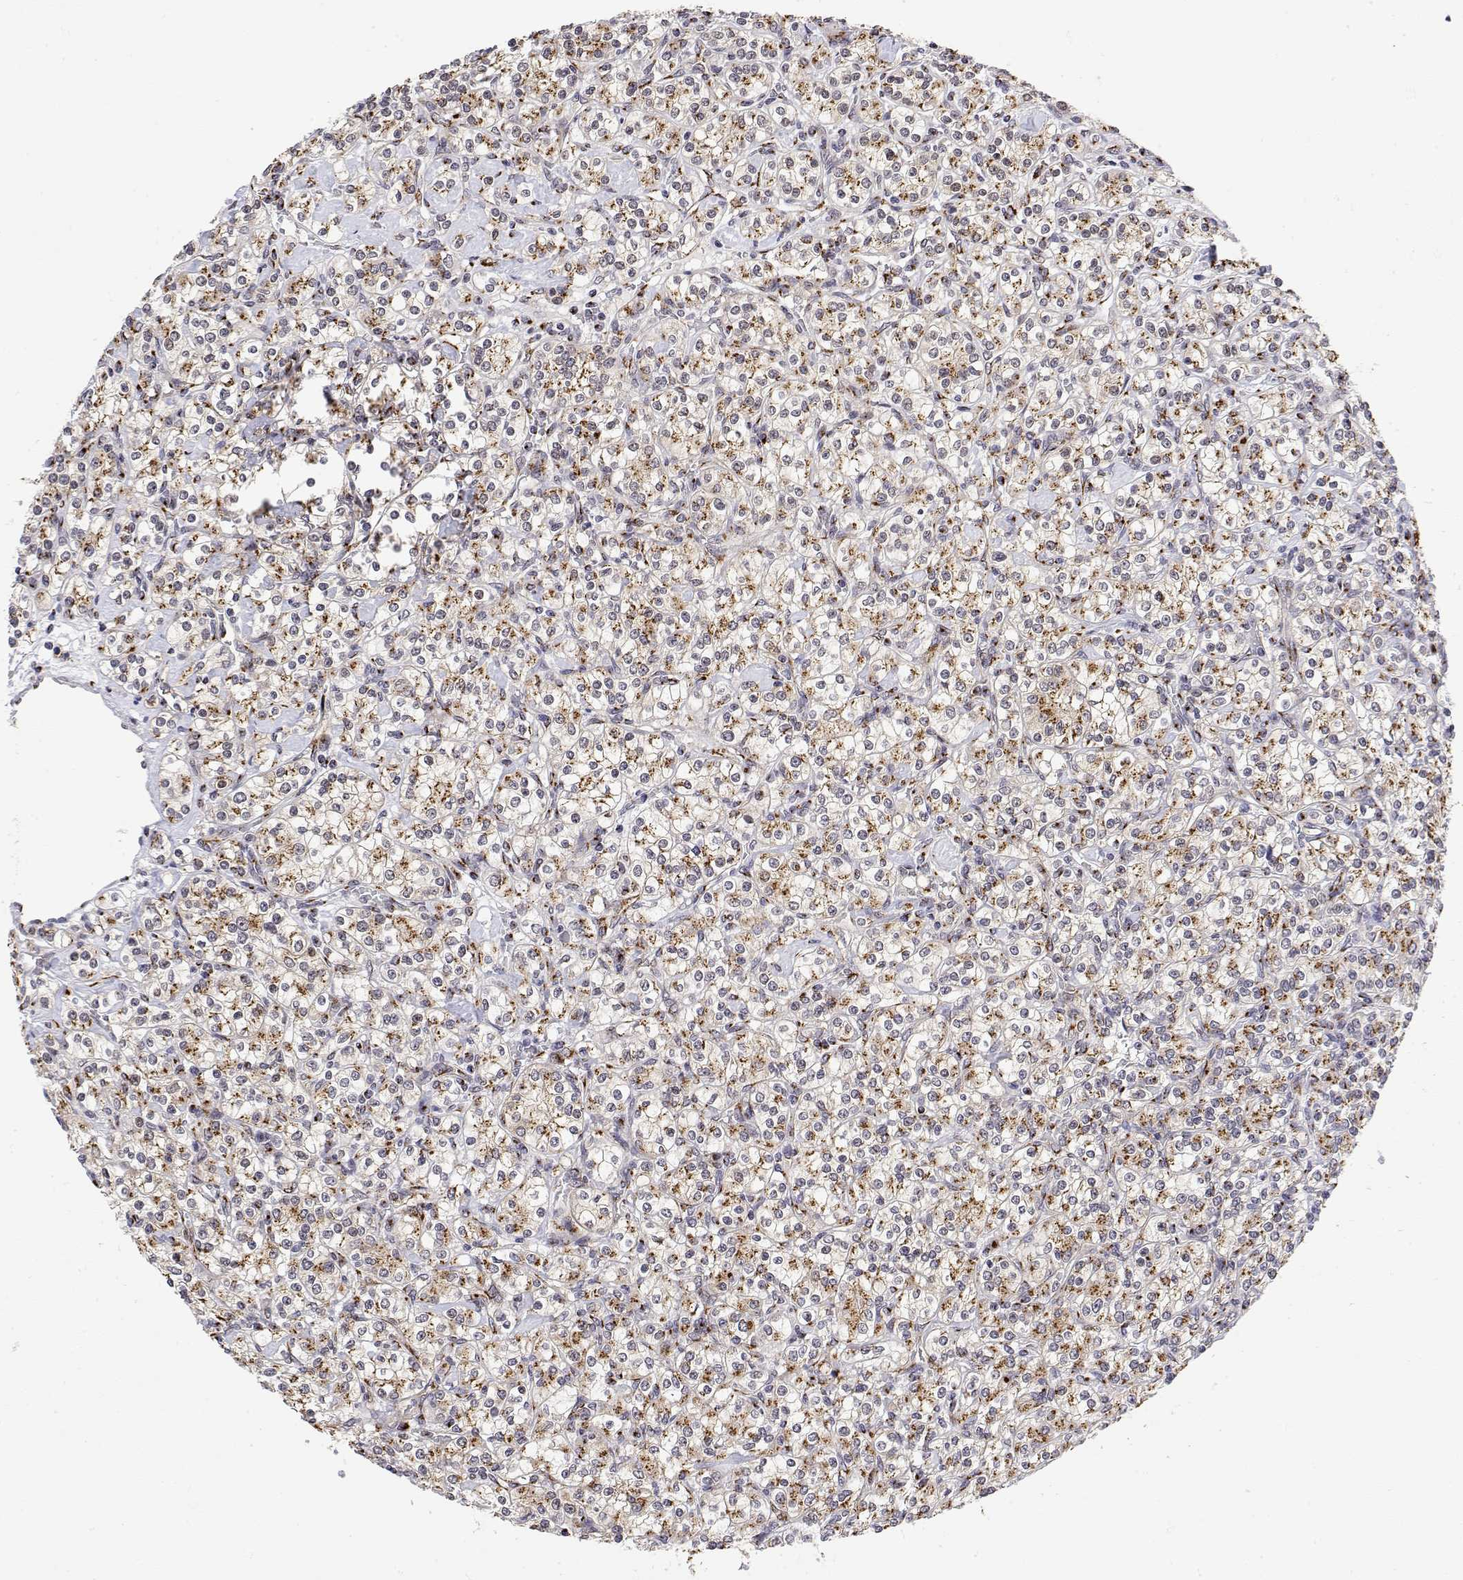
{"staining": {"intensity": "moderate", "quantity": ">75%", "location": "cytoplasmic/membranous"}, "tissue": "renal cancer", "cell_type": "Tumor cells", "image_type": "cancer", "snomed": [{"axis": "morphology", "description": "Adenocarcinoma, NOS"}, {"axis": "topography", "description": "Kidney"}], "caption": "Renal cancer (adenocarcinoma) stained with immunohistochemistry (IHC) reveals moderate cytoplasmic/membranous expression in approximately >75% of tumor cells.", "gene": "YIPF3", "patient": {"sex": "male", "age": 77}}